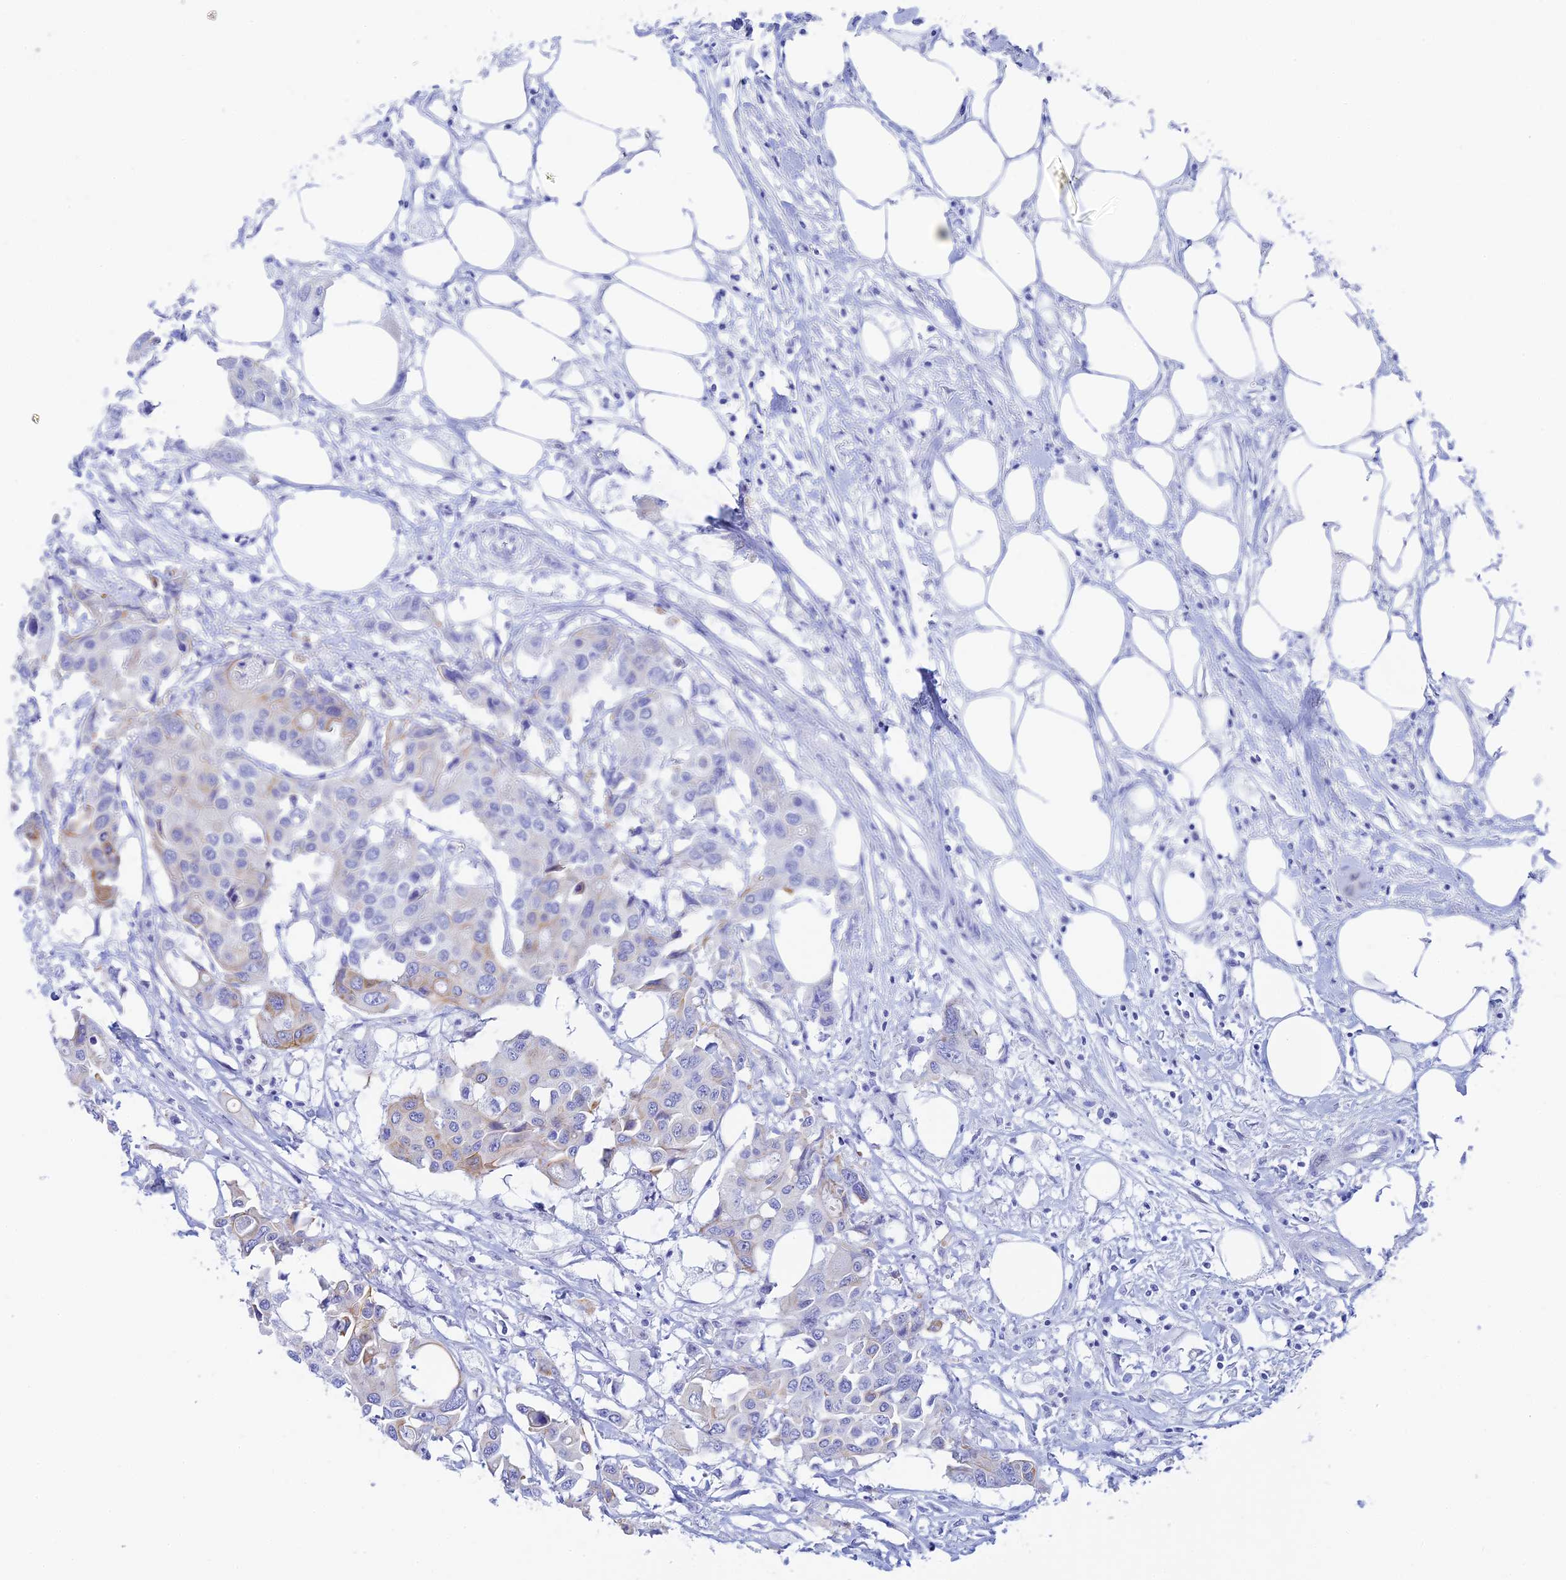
{"staining": {"intensity": "negative", "quantity": "none", "location": "none"}, "tissue": "colorectal cancer", "cell_type": "Tumor cells", "image_type": "cancer", "snomed": [{"axis": "morphology", "description": "Adenocarcinoma, NOS"}, {"axis": "topography", "description": "Colon"}], "caption": "The histopathology image shows no staining of tumor cells in adenocarcinoma (colorectal). (Stains: DAB immunohistochemistry (IHC) with hematoxylin counter stain, Microscopy: brightfield microscopy at high magnification).", "gene": "CEP152", "patient": {"sex": "male", "age": 77}}